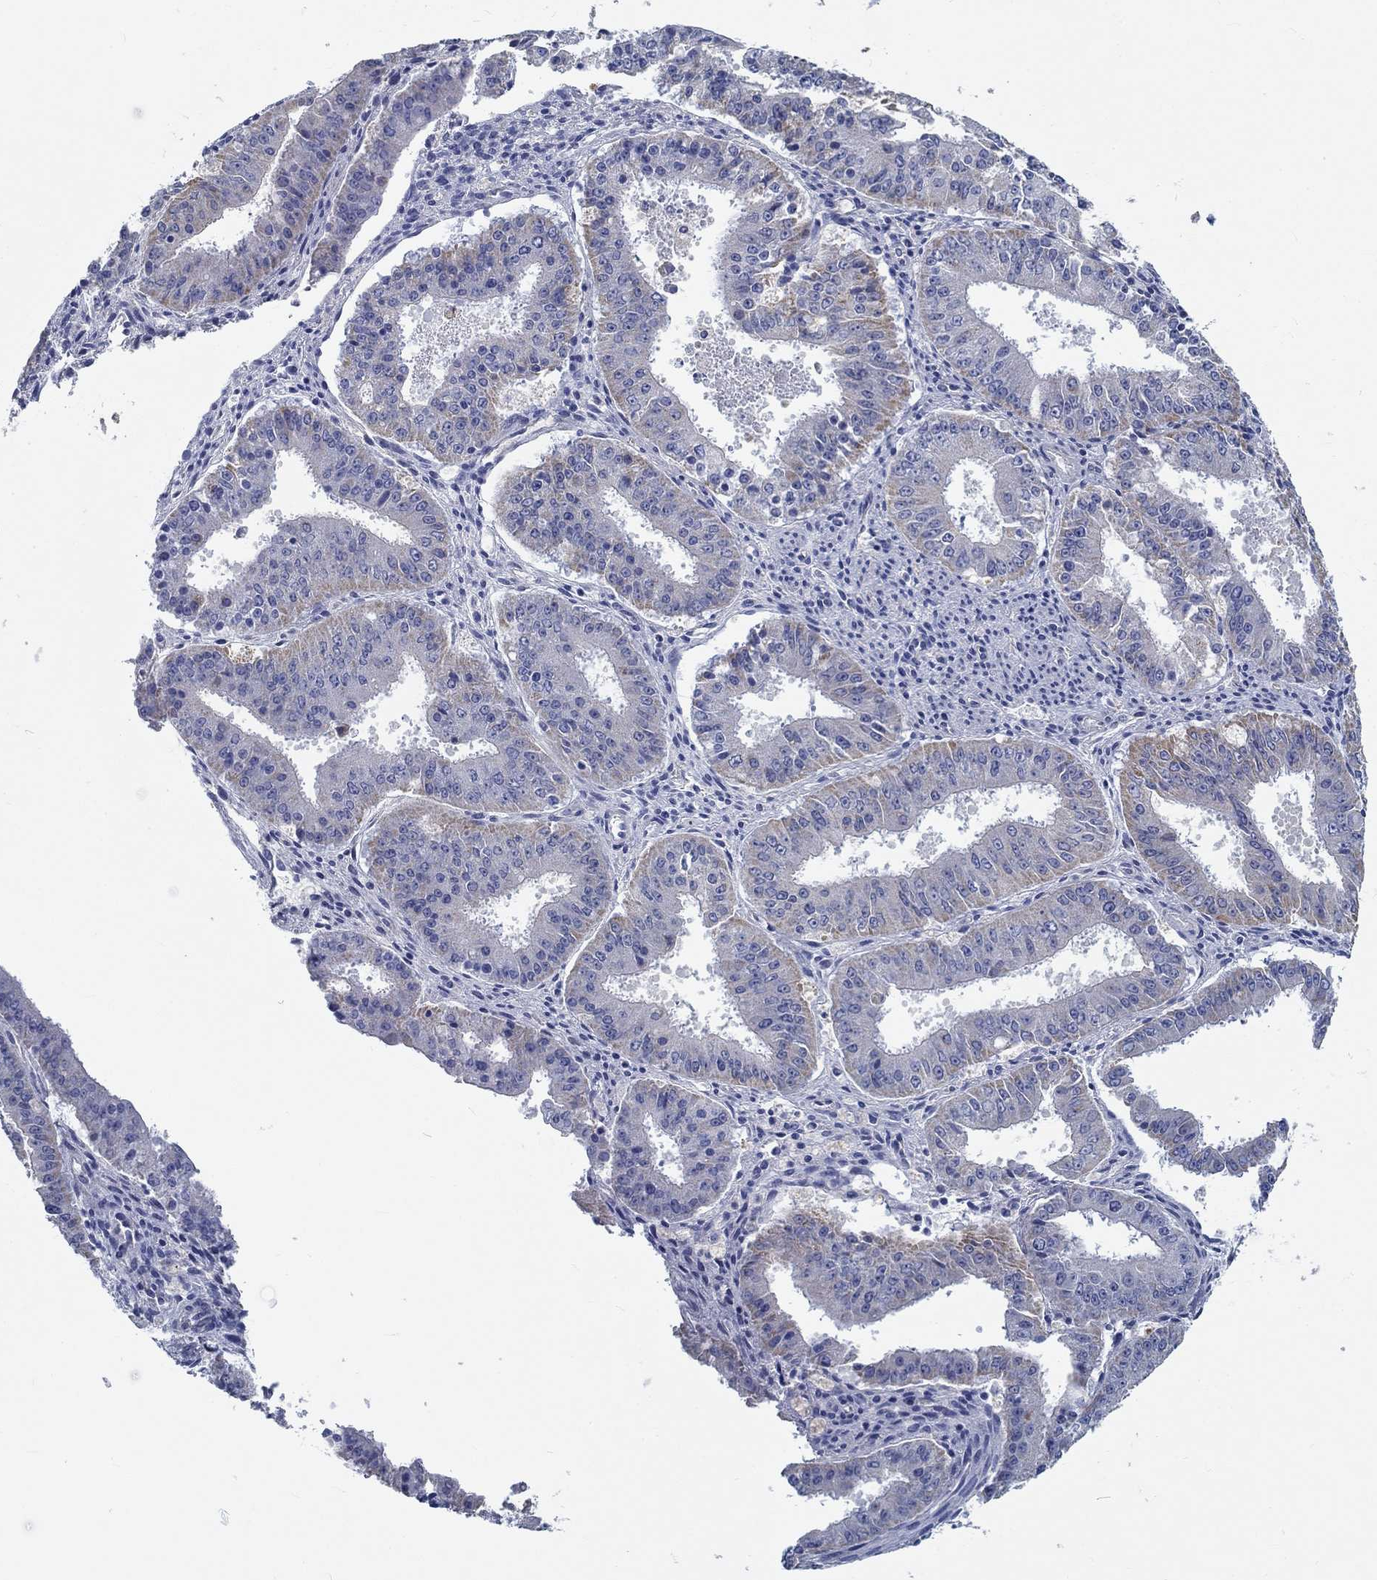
{"staining": {"intensity": "weak", "quantity": "<25%", "location": "cytoplasmic/membranous"}, "tissue": "ovarian cancer", "cell_type": "Tumor cells", "image_type": "cancer", "snomed": [{"axis": "morphology", "description": "Carcinoma, endometroid"}, {"axis": "topography", "description": "Ovary"}], "caption": "This is a photomicrograph of IHC staining of ovarian cancer (endometroid carcinoma), which shows no positivity in tumor cells.", "gene": "MYBPC1", "patient": {"sex": "female", "age": 42}}